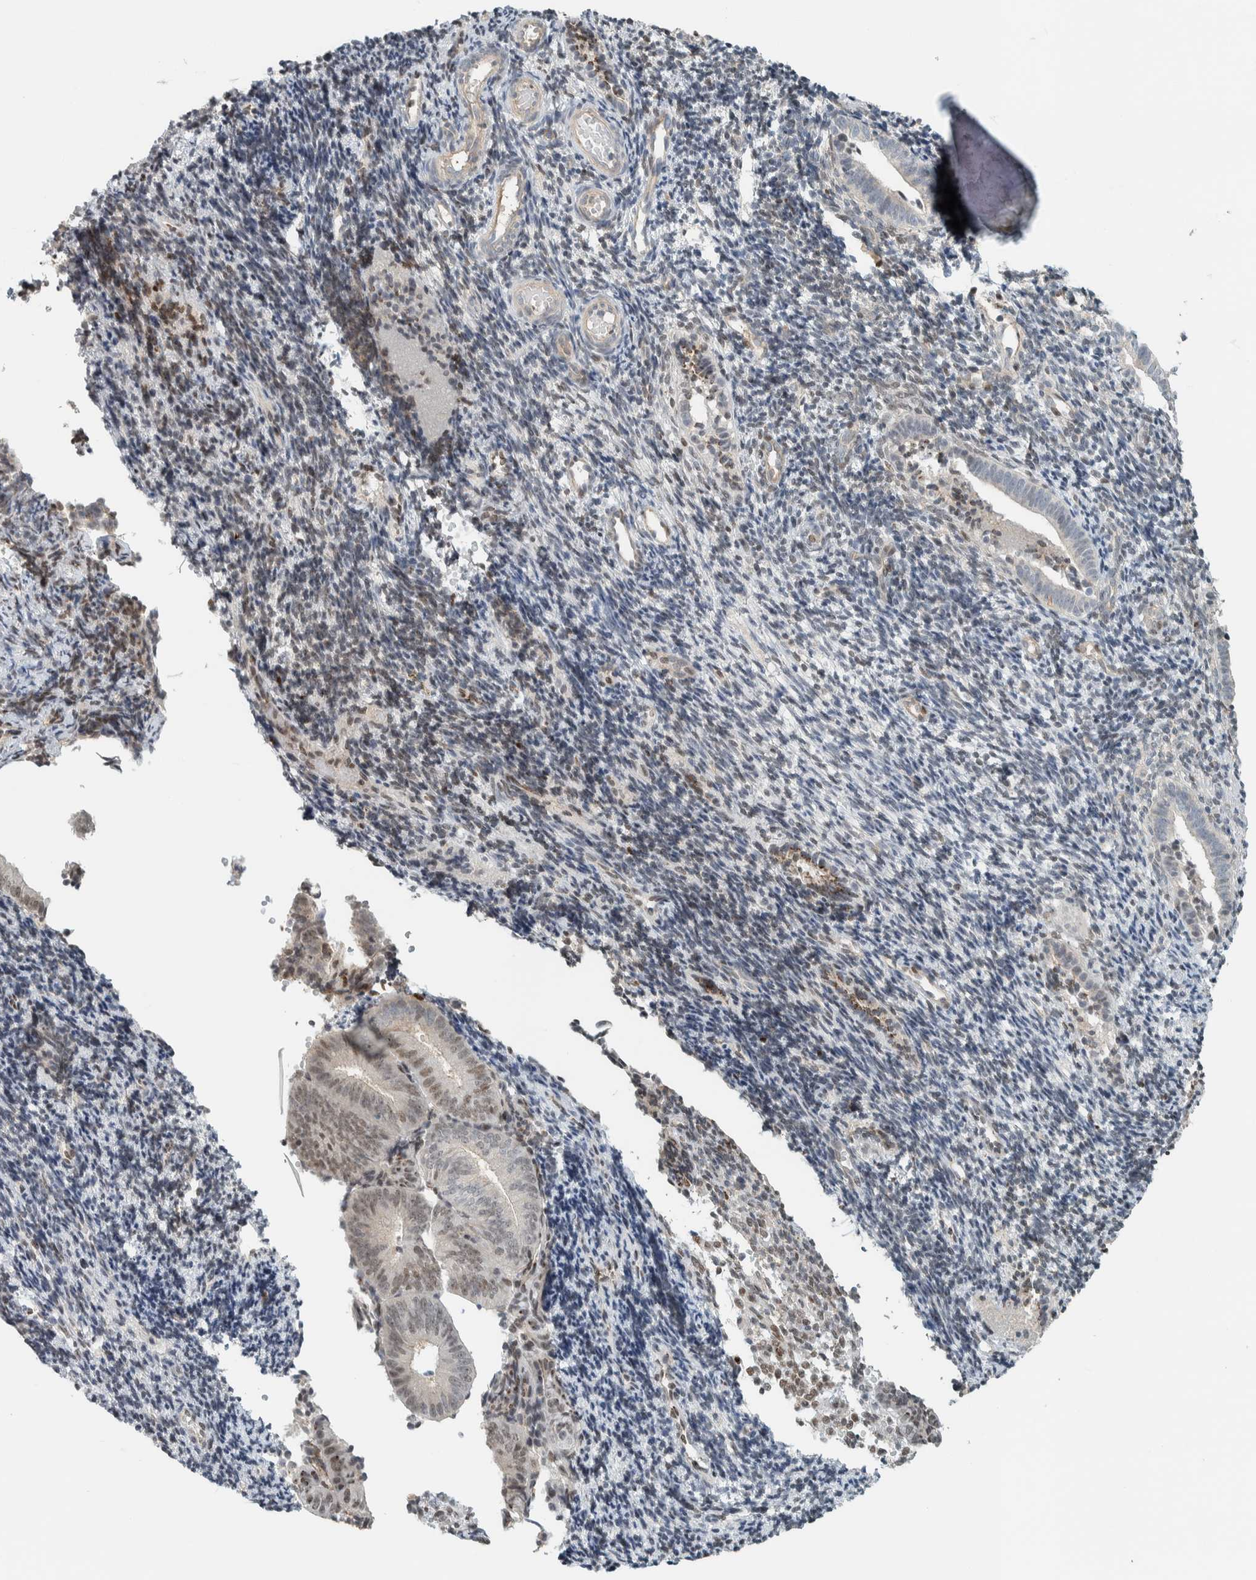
{"staining": {"intensity": "weak", "quantity": "25%-75%", "location": "cytoplasmic/membranous"}, "tissue": "endometrium", "cell_type": "Cells in endometrial stroma", "image_type": "normal", "snomed": [{"axis": "morphology", "description": "Normal tissue, NOS"}, {"axis": "topography", "description": "Uterus"}, {"axis": "topography", "description": "Endometrium"}], "caption": "There is low levels of weak cytoplasmic/membranous staining in cells in endometrial stroma of normal endometrium, as demonstrated by immunohistochemical staining (brown color).", "gene": "TFE3", "patient": {"sex": "female", "age": 33}}